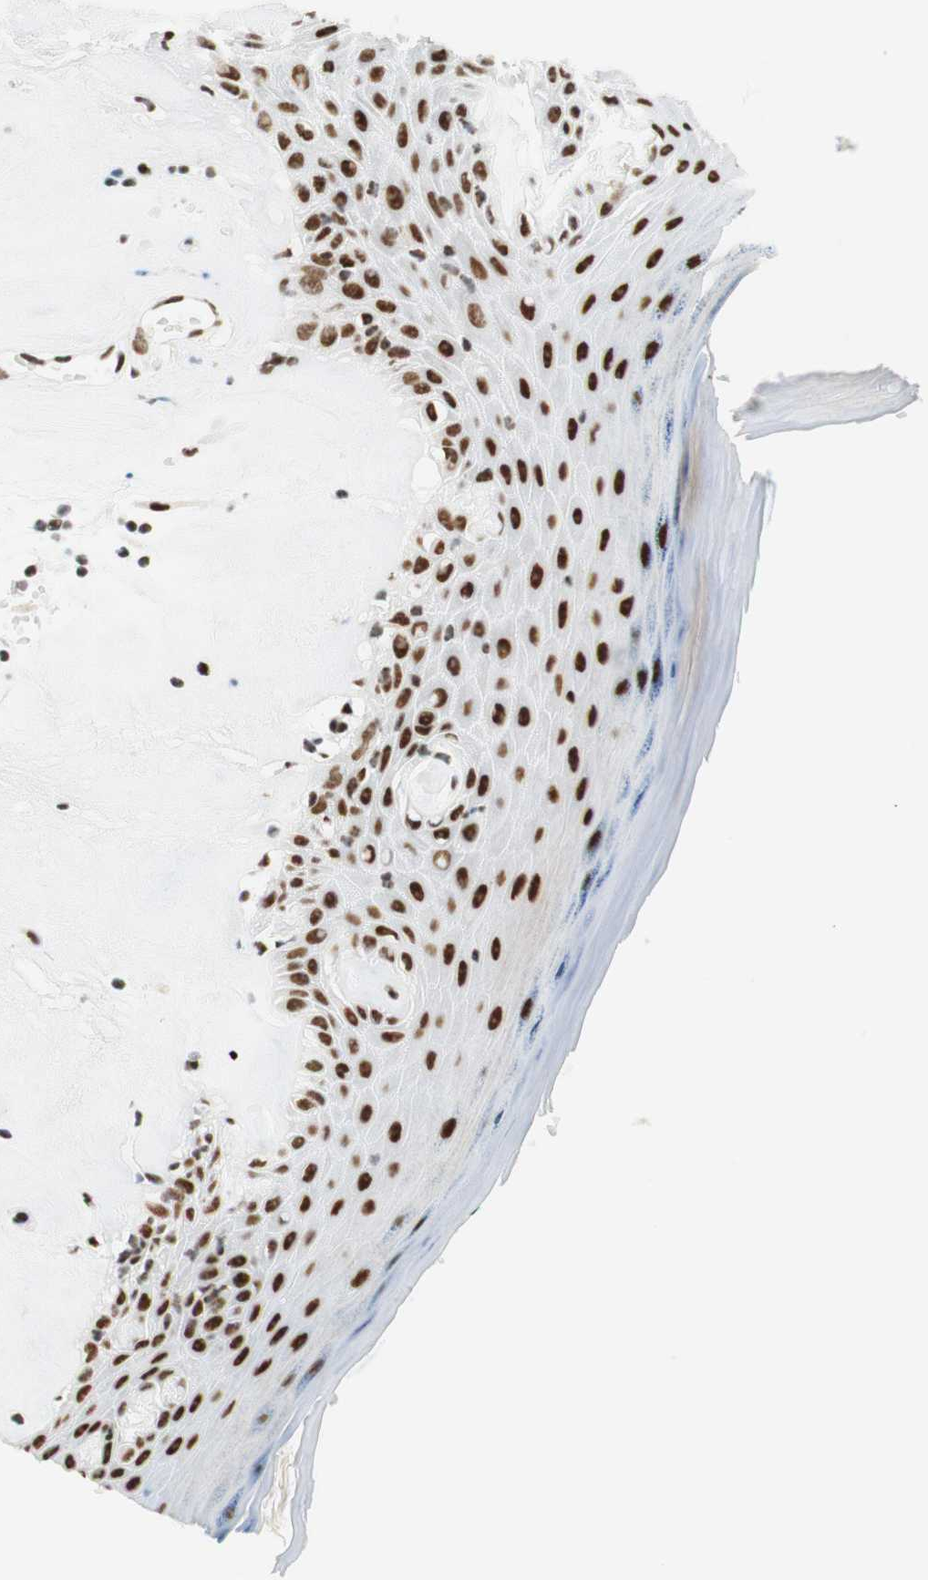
{"staining": {"intensity": "moderate", "quantity": ">75%", "location": "nuclear"}, "tissue": "skin", "cell_type": "Epidermal cells", "image_type": "normal", "snomed": [{"axis": "morphology", "description": "Normal tissue, NOS"}, {"axis": "morphology", "description": "Inflammation, NOS"}, {"axis": "topography", "description": "Vulva"}], "caption": "Human skin stained for a protein (brown) exhibits moderate nuclear positive expression in about >75% of epidermal cells.", "gene": "RNF20", "patient": {"sex": "female", "age": 84}}